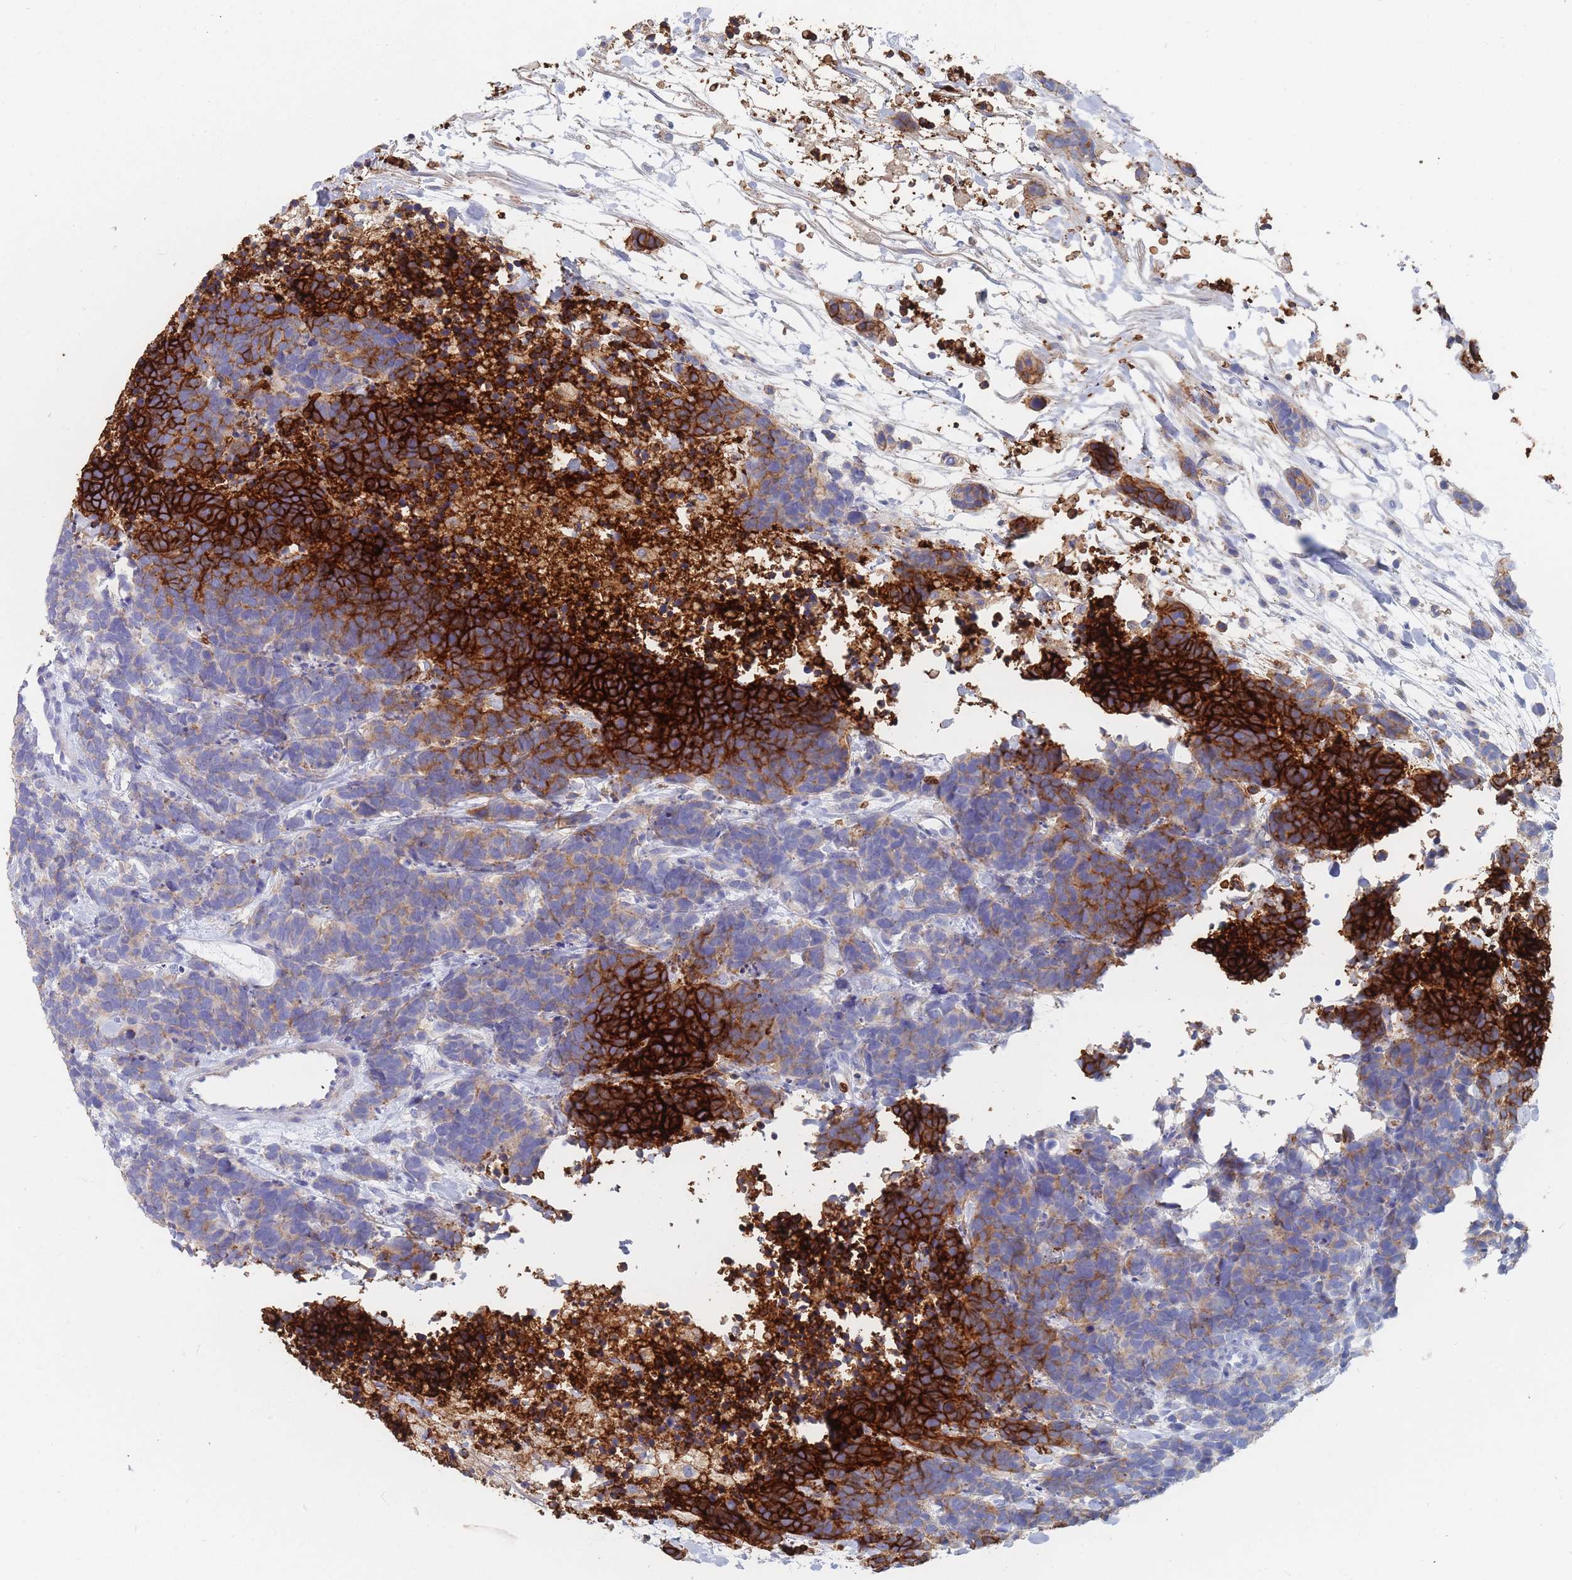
{"staining": {"intensity": "strong", "quantity": "25%-75%", "location": "cytoplasmic/membranous"}, "tissue": "carcinoid", "cell_type": "Tumor cells", "image_type": "cancer", "snomed": [{"axis": "morphology", "description": "Carcinoma, NOS"}, {"axis": "morphology", "description": "Carcinoid, malignant, NOS"}, {"axis": "topography", "description": "Prostate"}], "caption": "Brown immunohistochemical staining in carcinoid exhibits strong cytoplasmic/membranous staining in approximately 25%-75% of tumor cells.", "gene": "SLC2A1", "patient": {"sex": "male", "age": 57}}